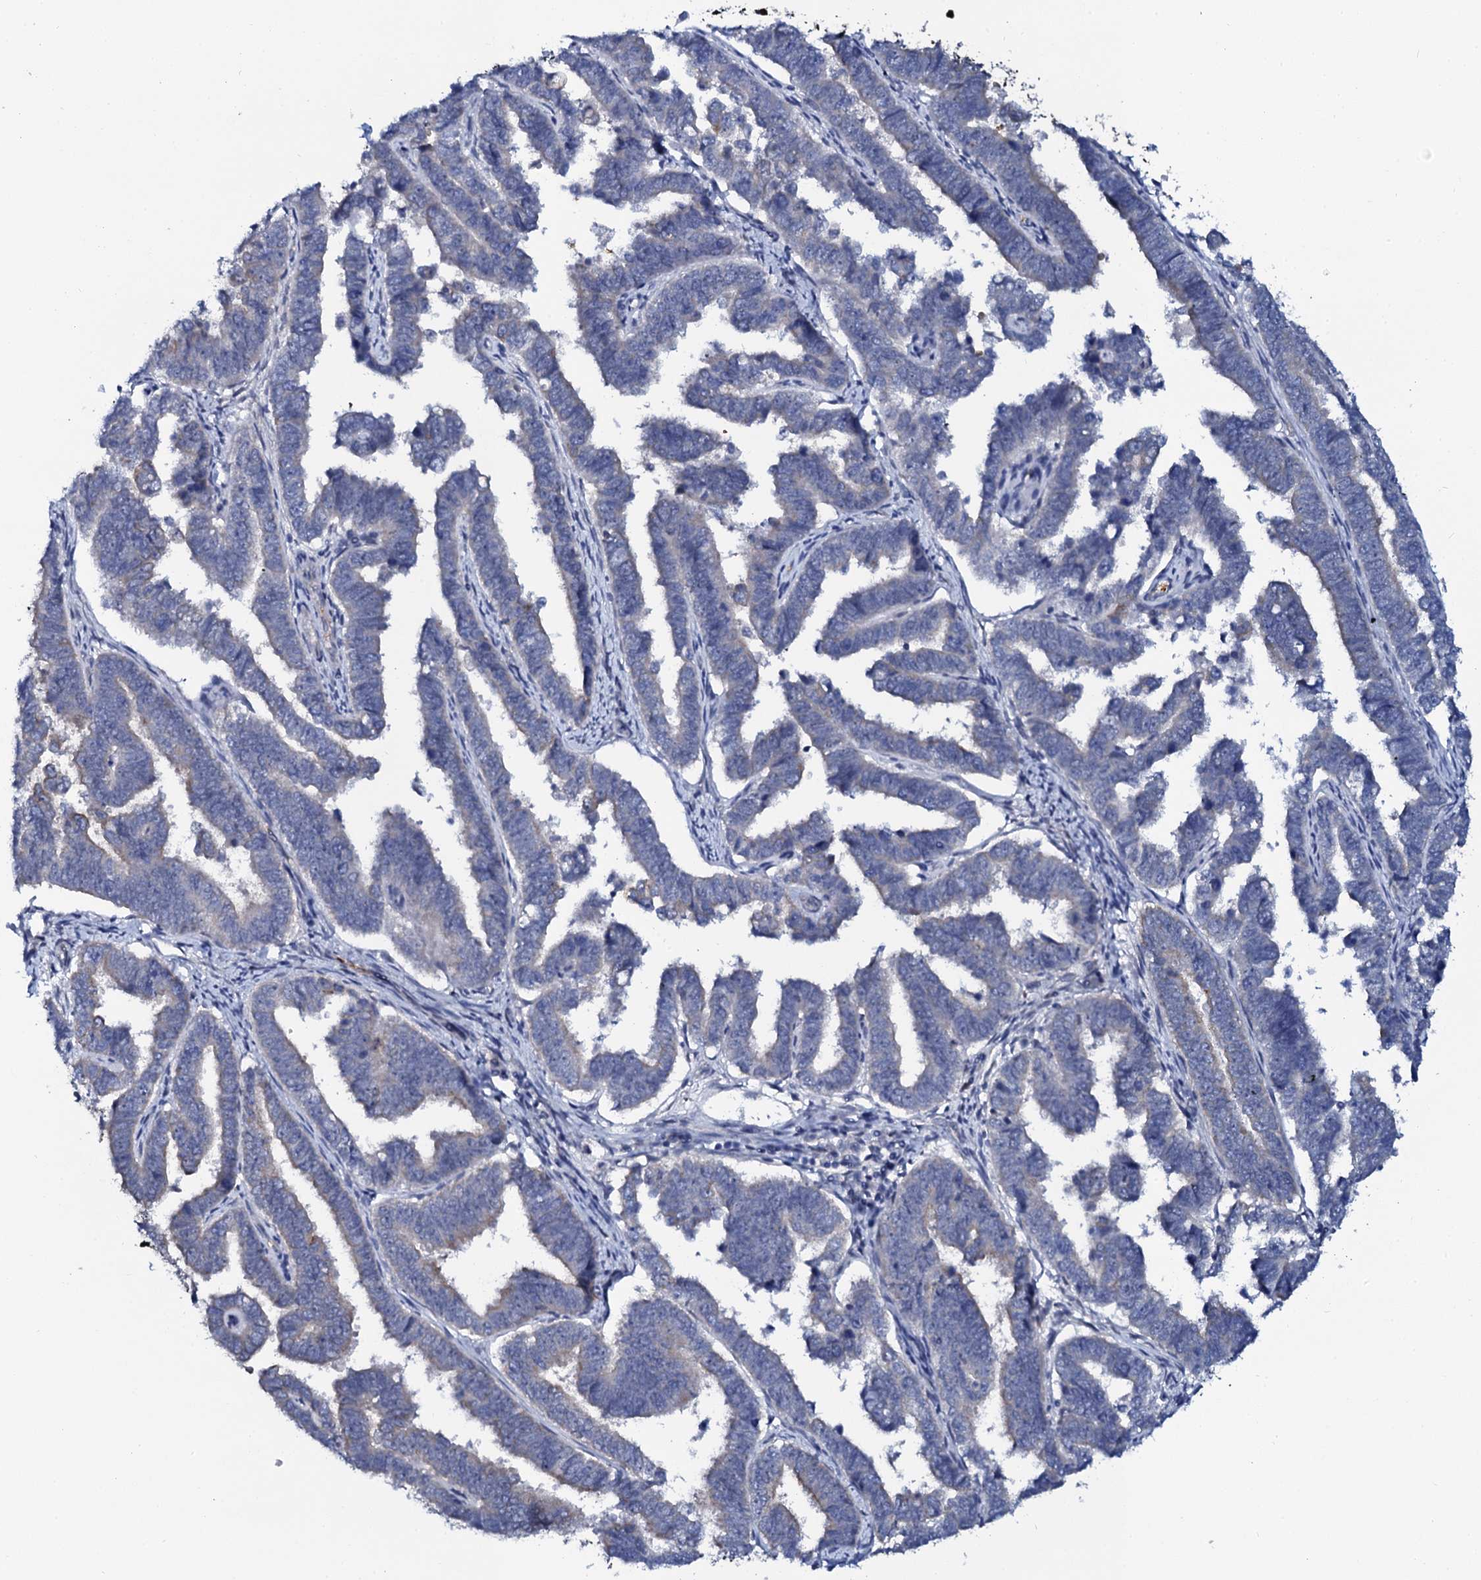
{"staining": {"intensity": "negative", "quantity": "none", "location": "none"}, "tissue": "endometrial cancer", "cell_type": "Tumor cells", "image_type": "cancer", "snomed": [{"axis": "morphology", "description": "Adenocarcinoma, NOS"}, {"axis": "topography", "description": "Endometrium"}], "caption": "High magnification brightfield microscopy of endometrial cancer stained with DAB (brown) and counterstained with hematoxylin (blue): tumor cells show no significant expression.", "gene": "C10orf88", "patient": {"sex": "female", "age": 75}}